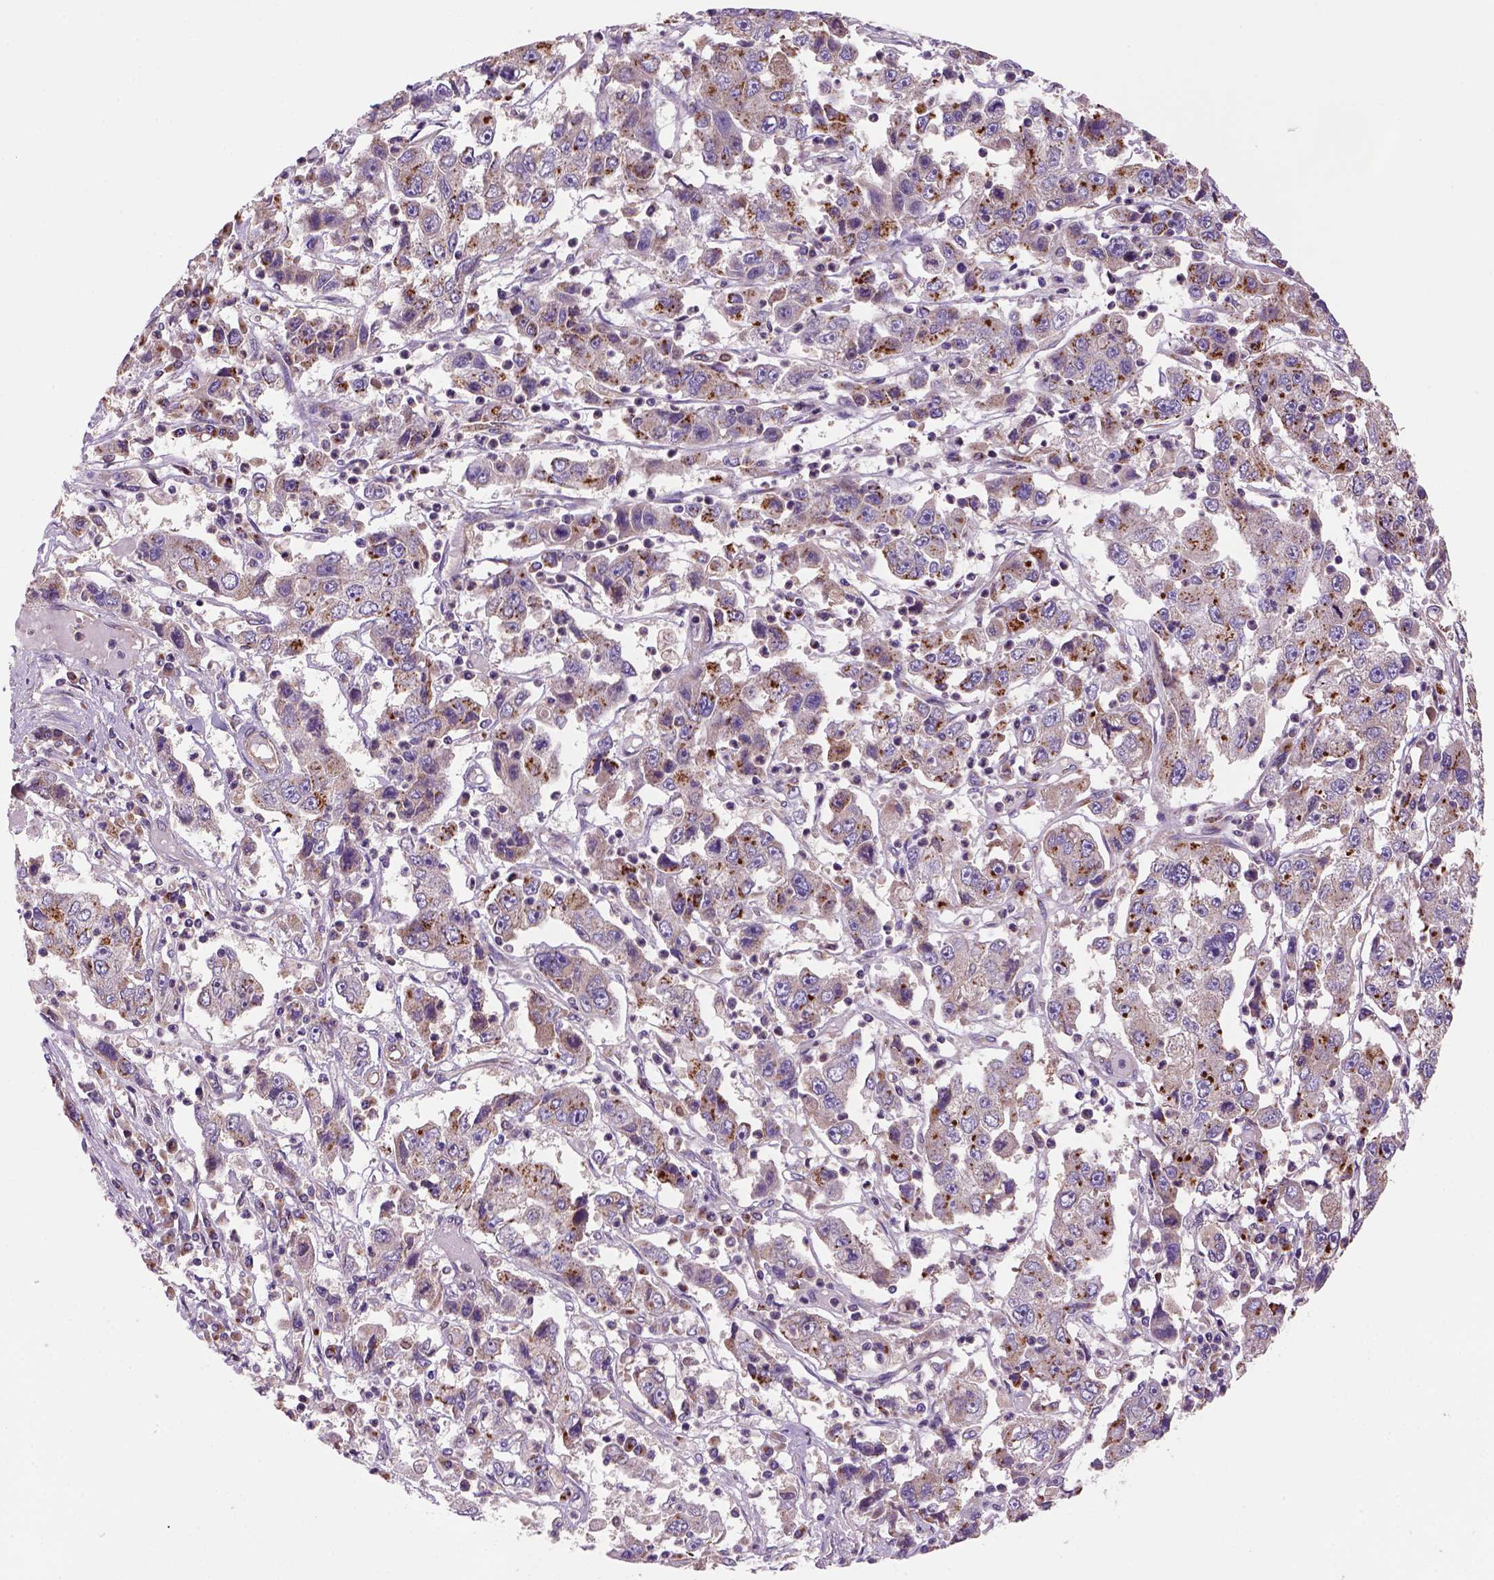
{"staining": {"intensity": "strong", "quantity": "<25%", "location": "cytoplasmic/membranous"}, "tissue": "cervical cancer", "cell_type": "Tumor cells", "image_type": "cancer", "snomed": [{"axis": "morphology", "description": "Squamous cell carcinoma, NOS"}, {"axis": "topography", "description": "Cervix"}], "caption": "A brown stain labels strong cytoplasmic/membranous staining of a protein in human cervical cancer (squamous cell carcinoma) tumor cells.", "gene": "WARS2", "patient": {"sex": "female", "age": 36}}